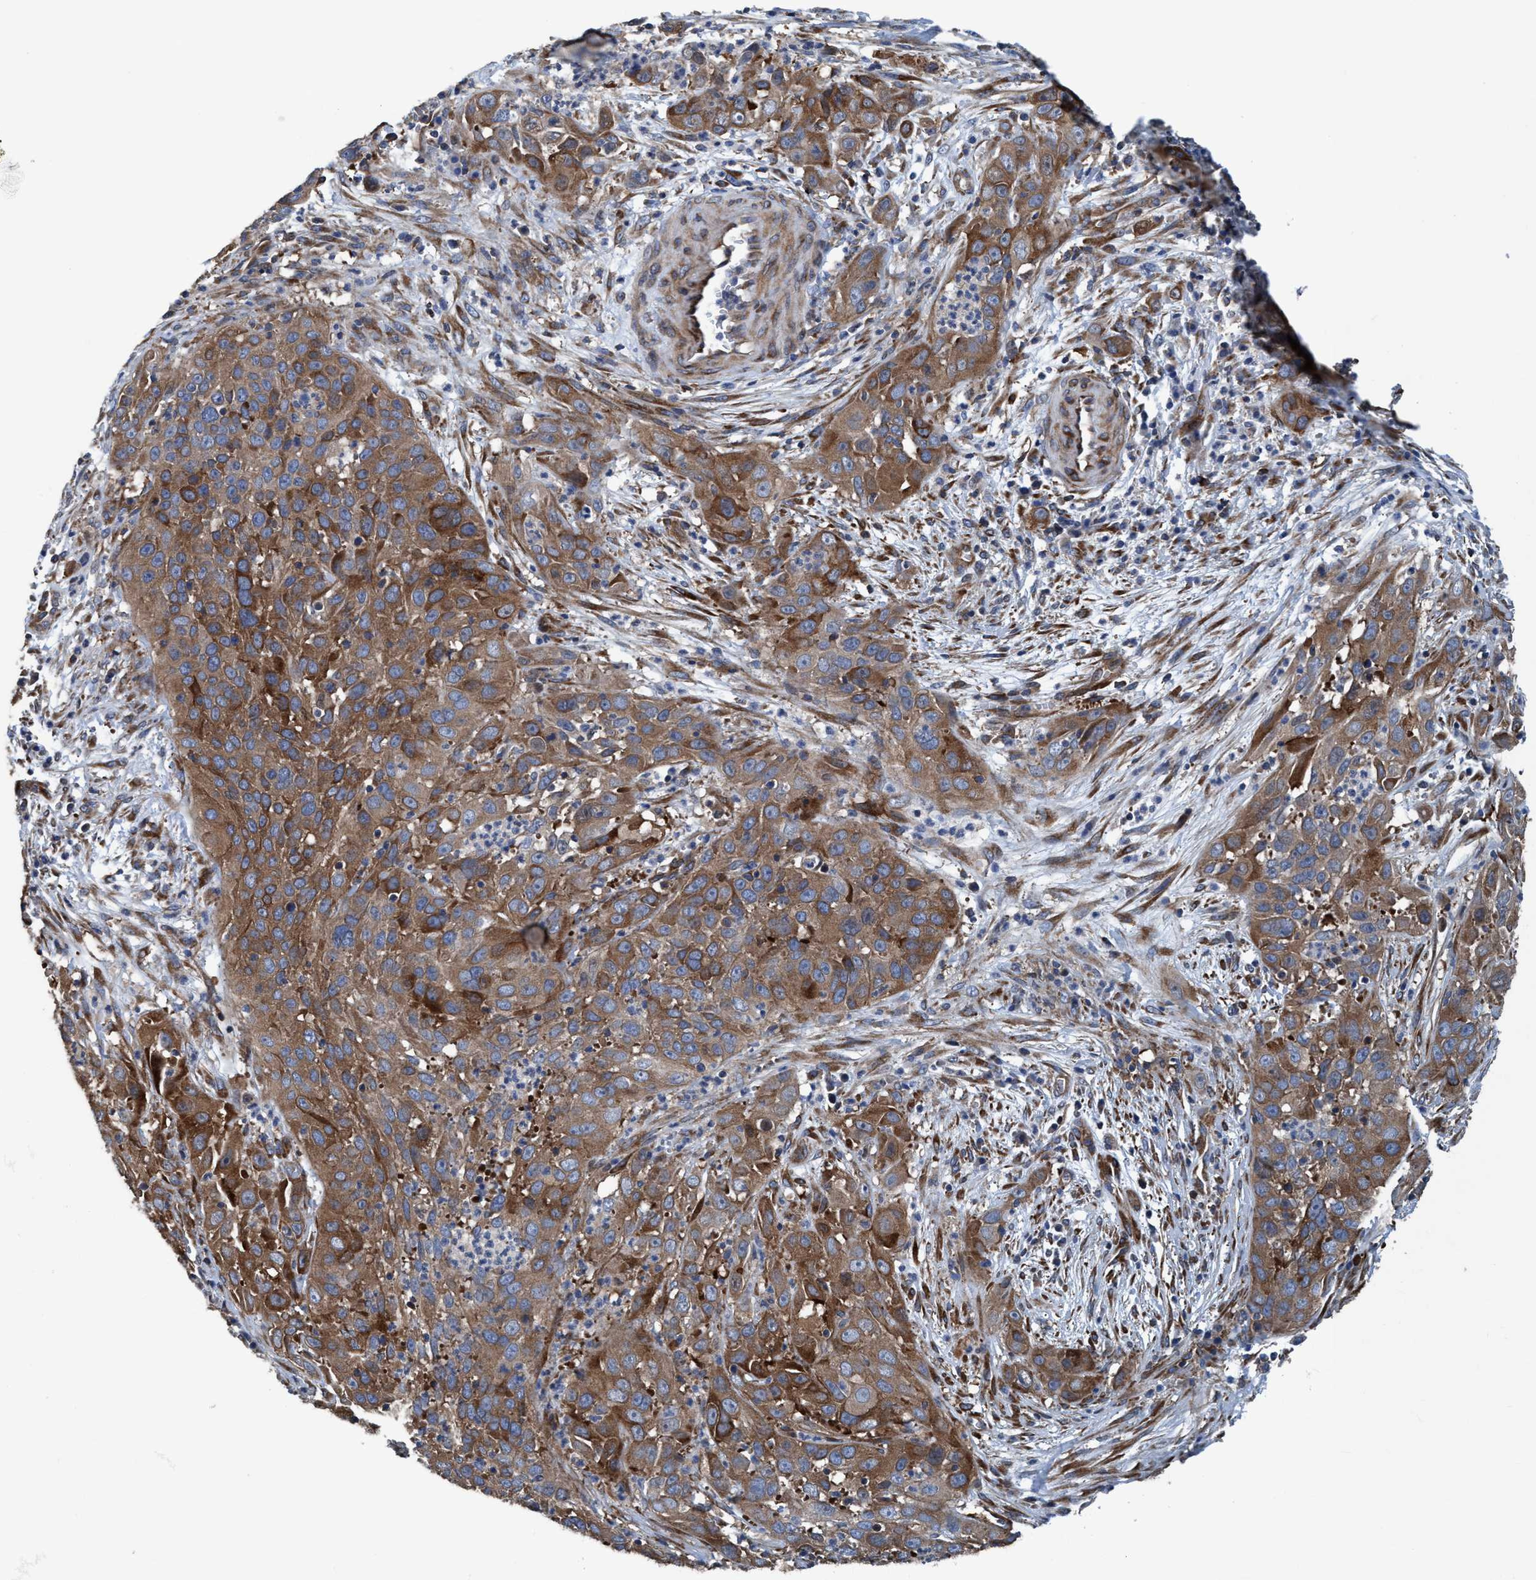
{"staining": {"intensity": "moderate", "quantity": ">75%", "location": "cytoplasmic/membranous"}, "tissue": "cervical cancer", "cell_type": "Tumor cells", "image_type": "cancer", "snomed": [{"axis": "morphology", "description": "Squamous cell carcinoma, NOS"}, {"axis": "topography", "description": "Cervix"}], "caption": "Tumor cells show medium levels of moderate cytoplasmic/membranous staining in approximately >75% of cells in squamous cell carcinoma (cervical). The staining was performed using DAB to visualize the protein expression in brown, while the nuclei were stained in blue with hematoxylin (Magnification: 20x).", "gene": "NMT1", "patient": {"sex": "female", "age": 32}}